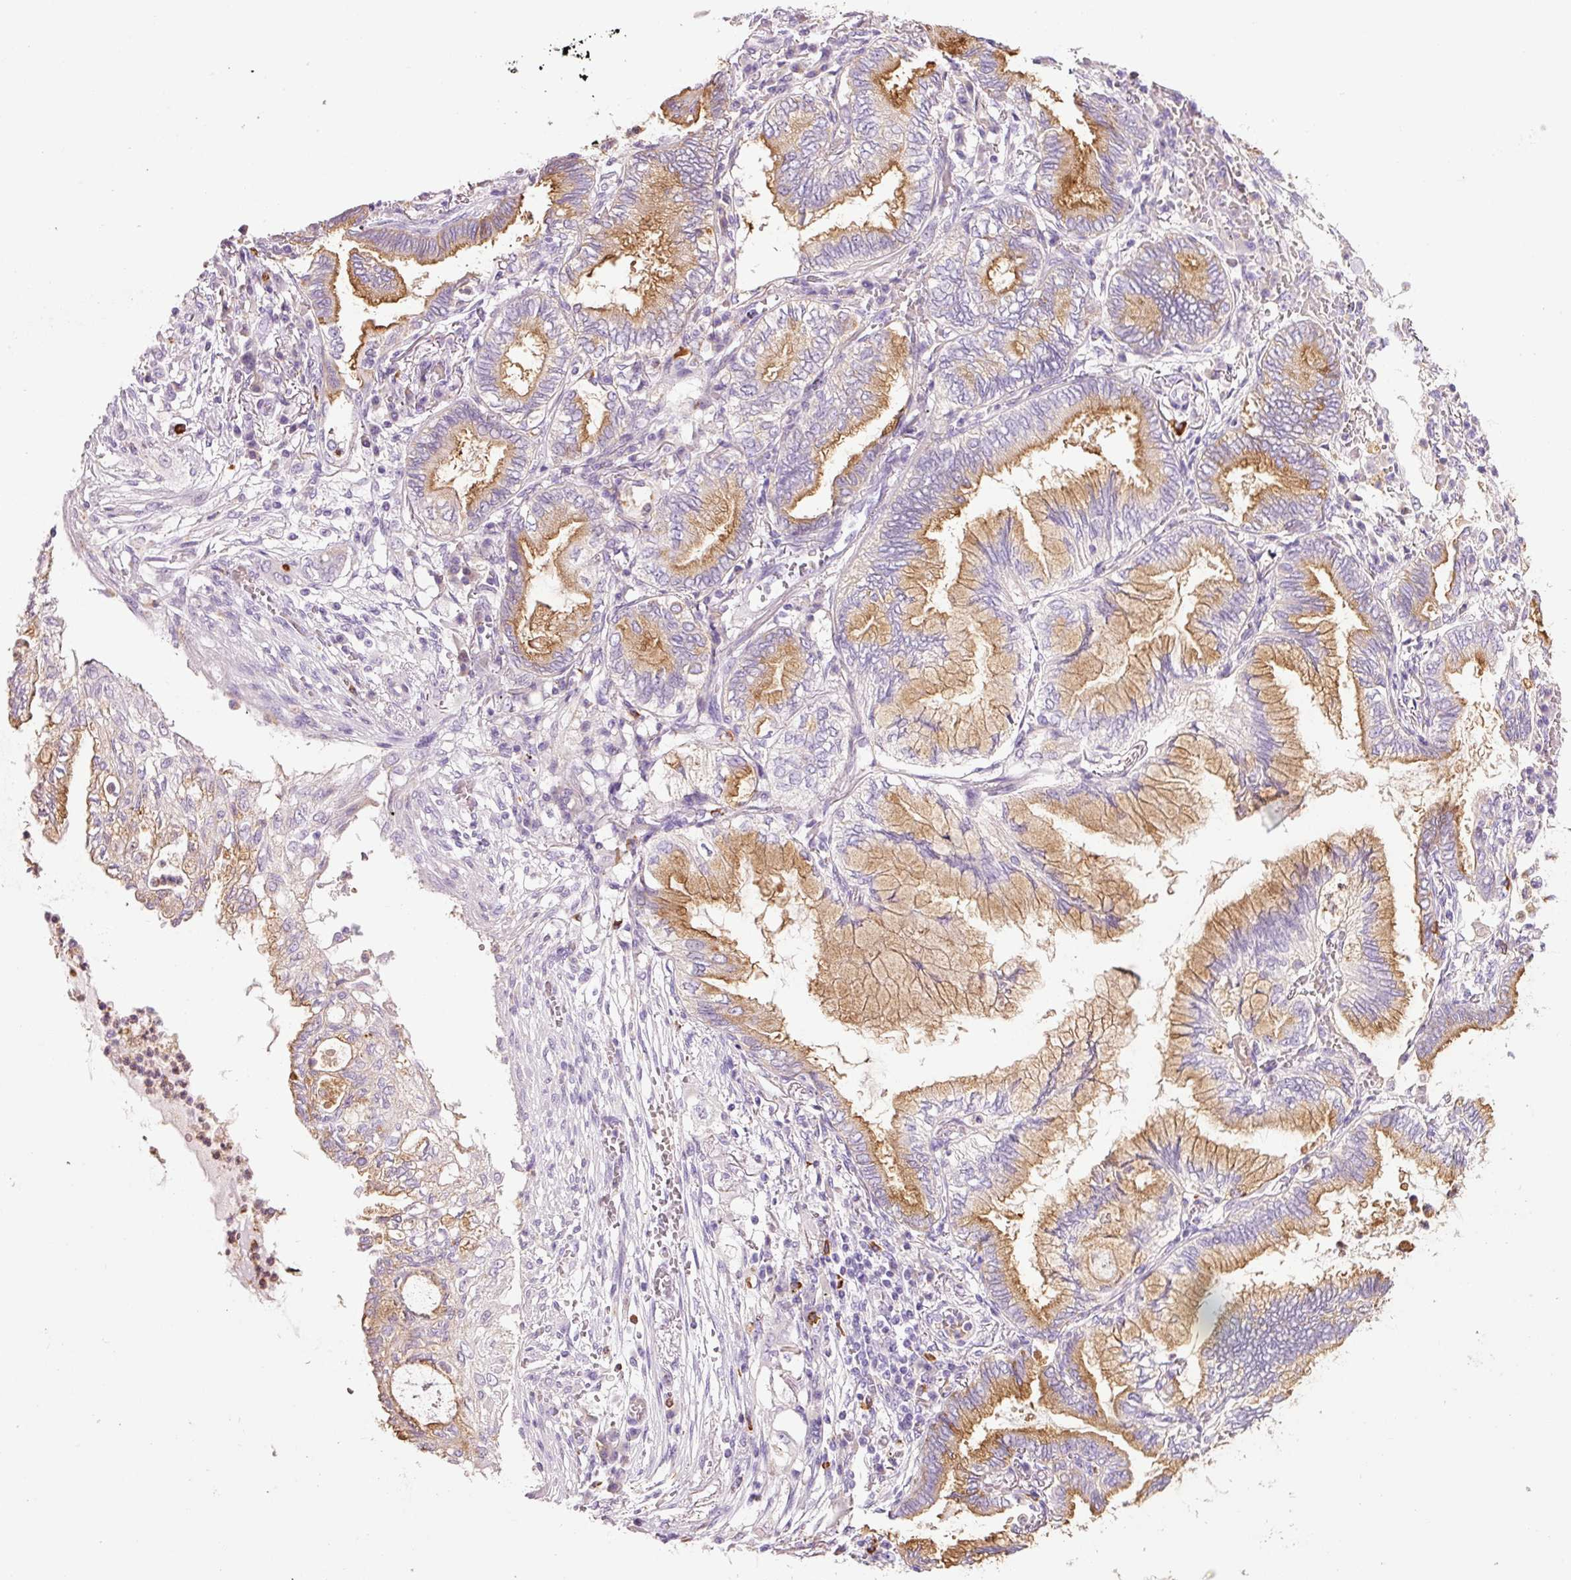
{"staining": {"intensity": "moderate", "quantity": ">75%", "location": "cytoplasmic/membranous"}, "tissue": "lung cancer", "cell_type": "Tumor cells", "image_type": "cancer", "snomed": [{"axis": "morphology", "description": "Adenocarcinoma, NOS"}, {"axis": "topography", "description": "Lung"}], "caption": "Immunohistochemical staining of lung cancer shows moderate cytoplasmic/membranous protein staining in about >75% of tumor cells.", "gene": "TMC8", "patient": {"sex": "female", "age": 70}}